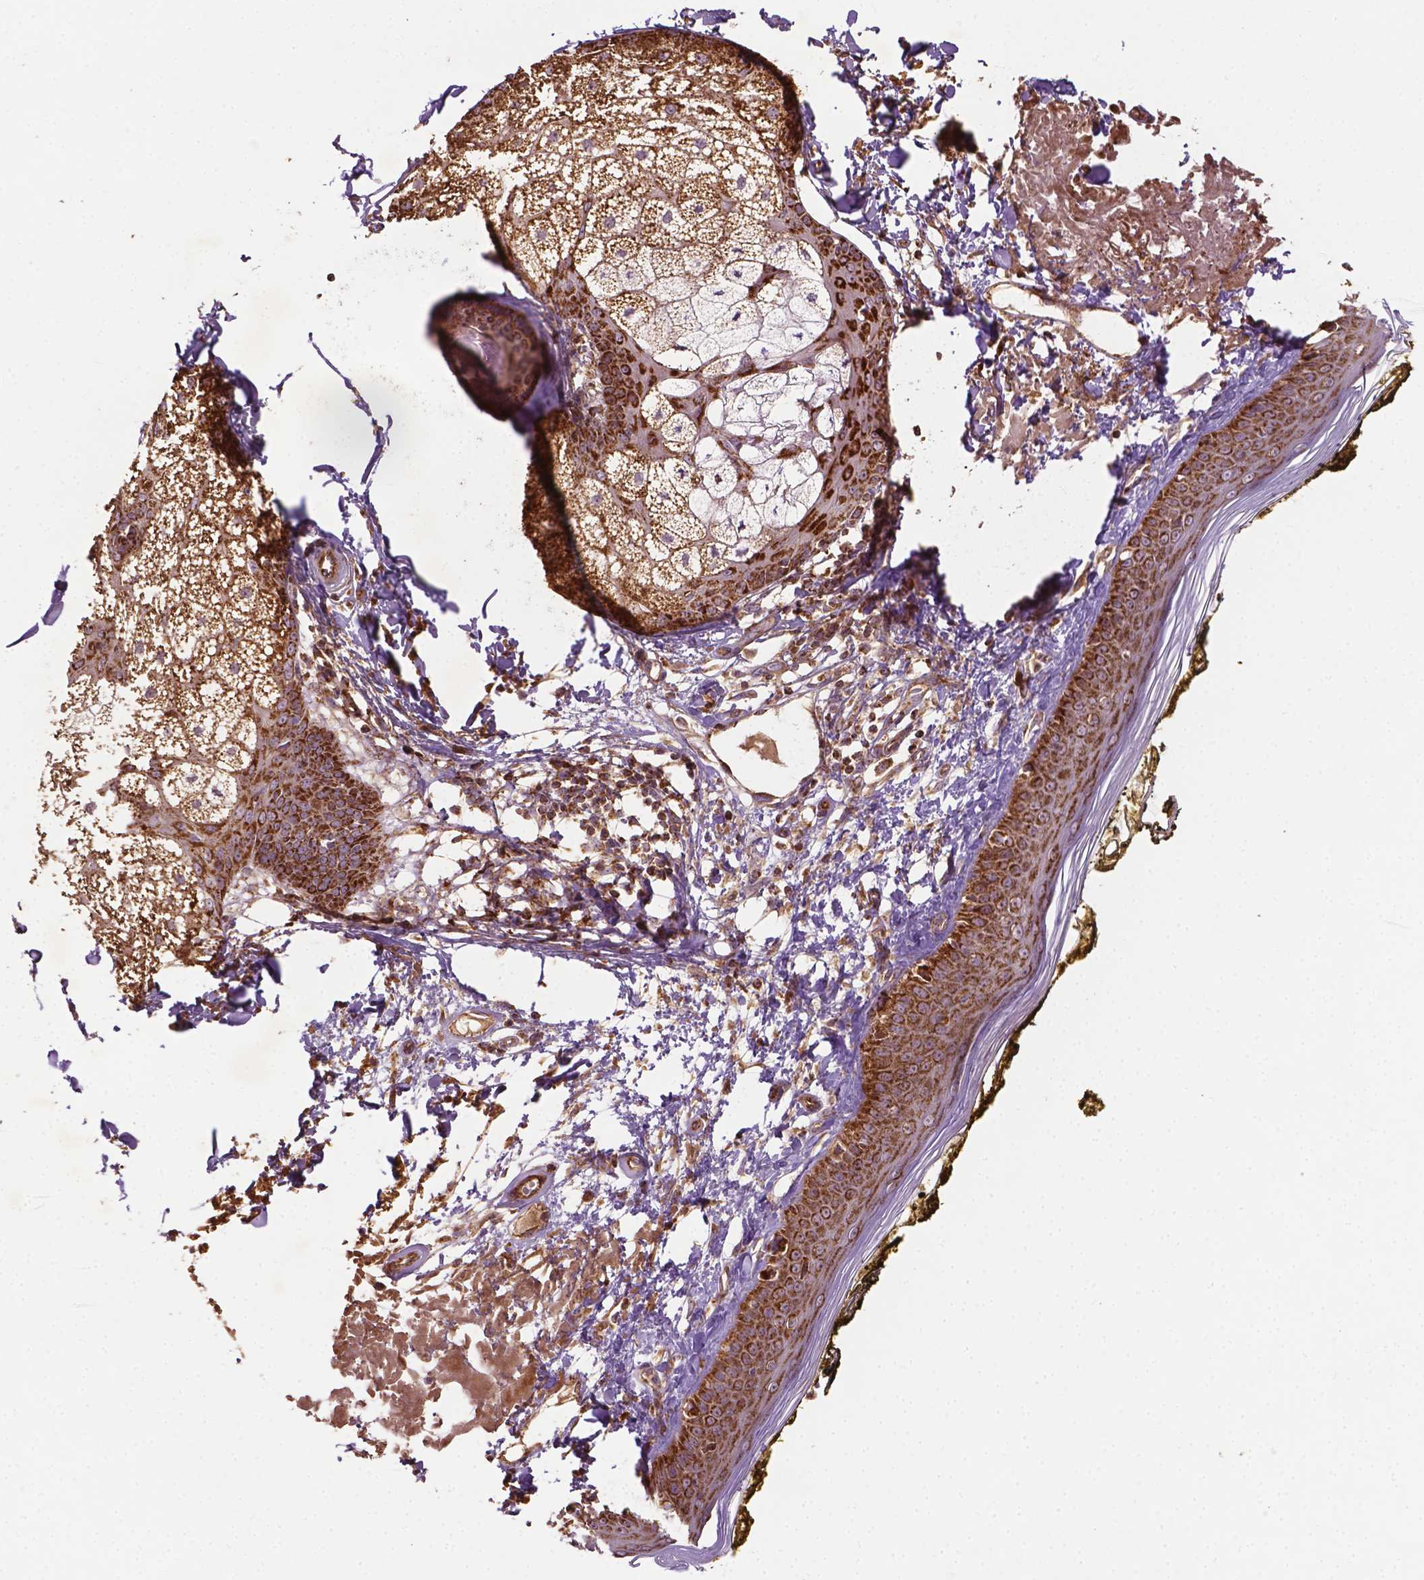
{"staining": {"intensity": "moderate", "quantity": ">75%", "location": "cytoplasmic/membranous"}, "tissue": "skin", "cell_type": "Fibroblasts", "image_type": "normal", "snomed": [{"axis": "morphology", "description": "Normal tissue, NOS"}, {"axis": "topography", "description": "Skin"}], "caption": "High-power microscopy captured an IHC photomicrograph of unremarkable skin, revealing moderate cytoplasmic/membranous staining in approximately >75% of fibroblasts.", "gene": "LRR1", "patient": {"sex": "male", "age": 76}}